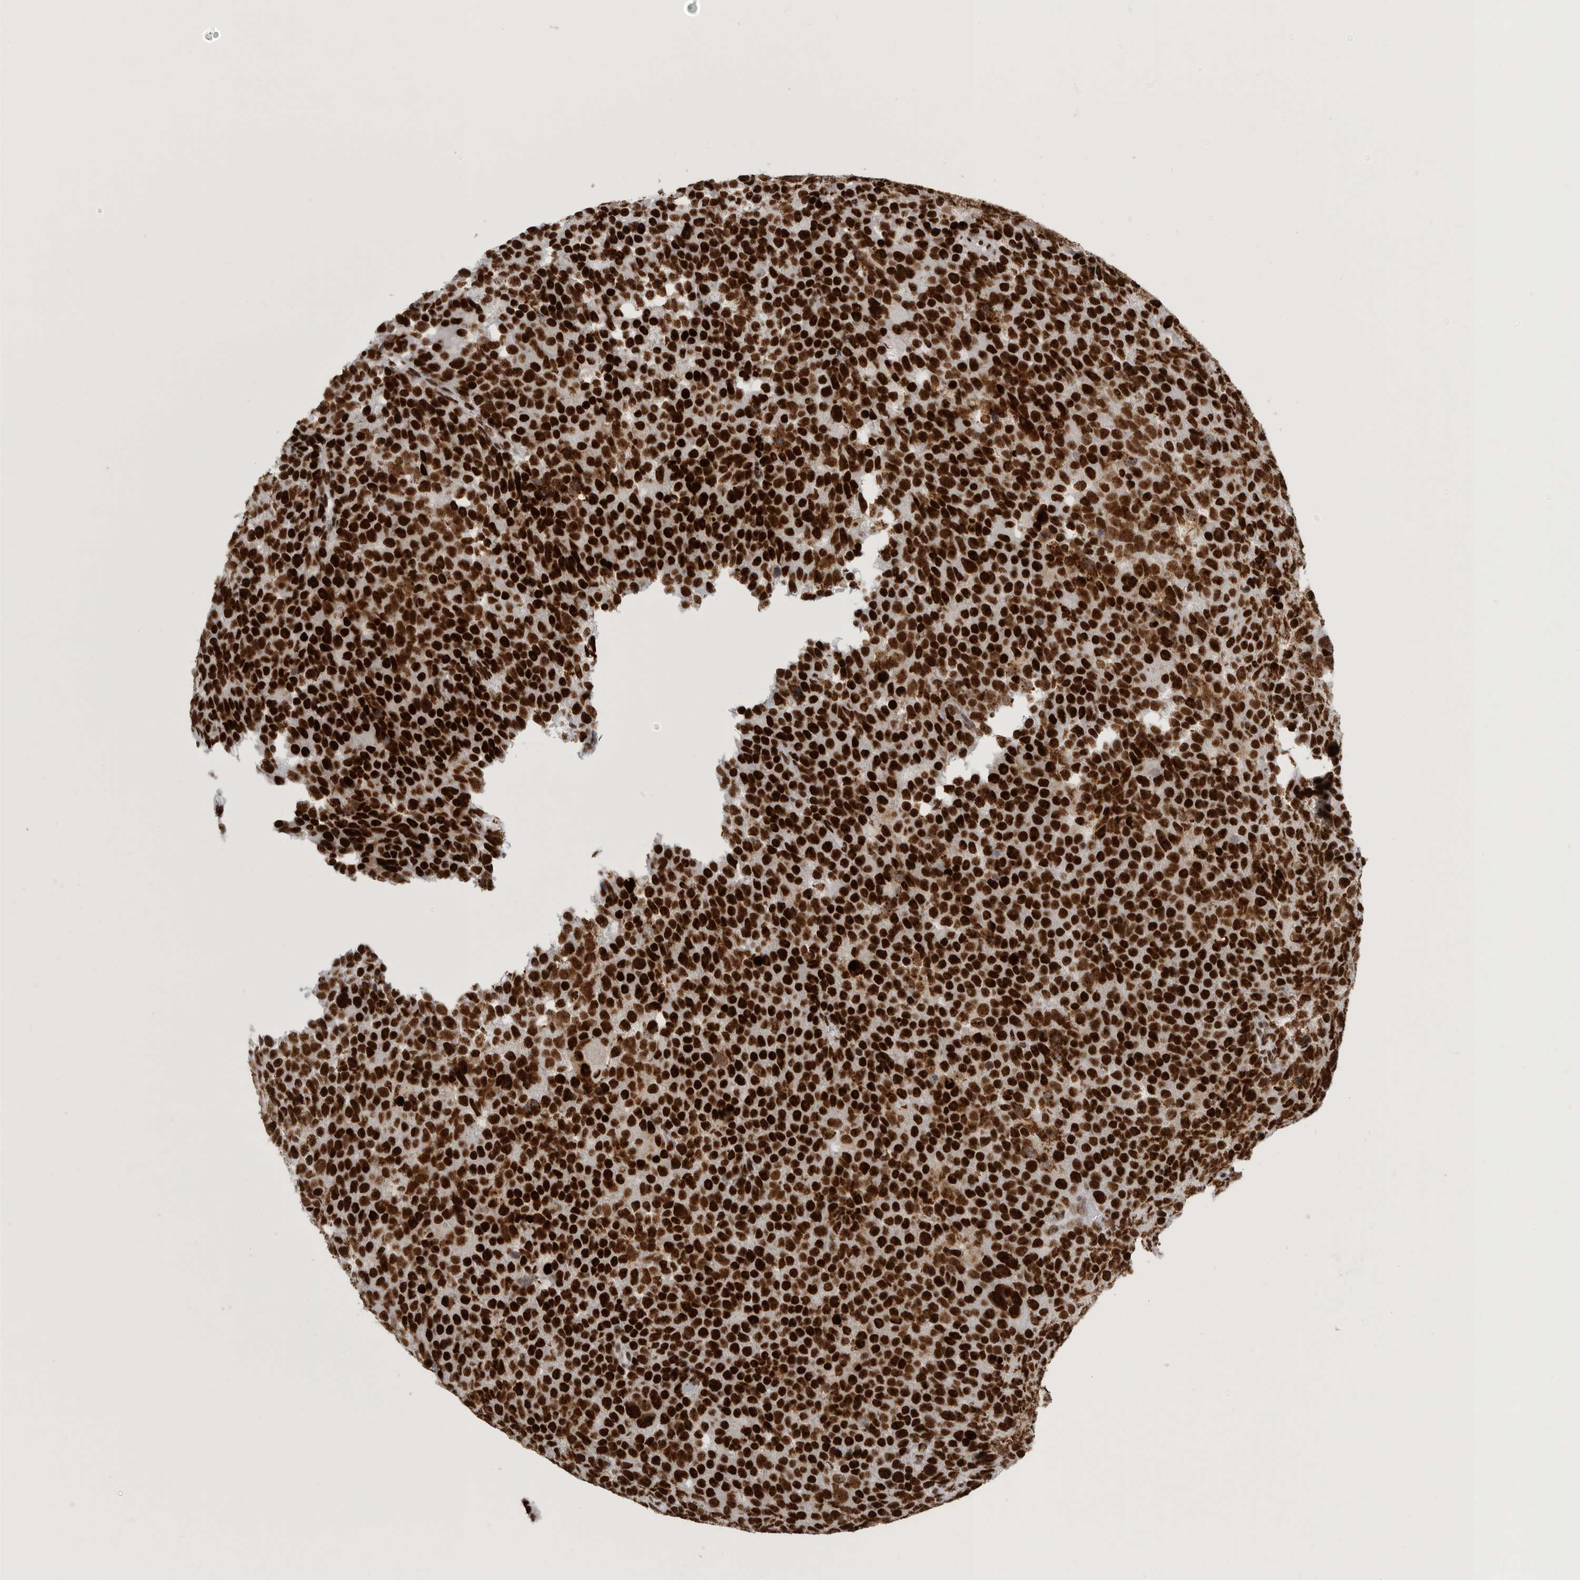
{"staining": {"intensity": "strong", "quantity": ">75%", "location": "nuclear"}, "tissue": "testis cancer", "cell_type": "Tumor cells", "image_type": "cancer", "snomed": [{"axis": "morphology", "description": "Seminoma, NOS"}, {"axis": "topography", "description": "Testis"}], "caption": "An immunohistochemistry (IHC) micrograph of tumor tissue is shown. Protein staining in brown labels strong nuclear positivity in testis cancer within tumor cells. (Brightfield microscopy of DAB IHC at high magnification).", "gene": "BCLAF1", "patient": {"sex": "male", "age": 71}}